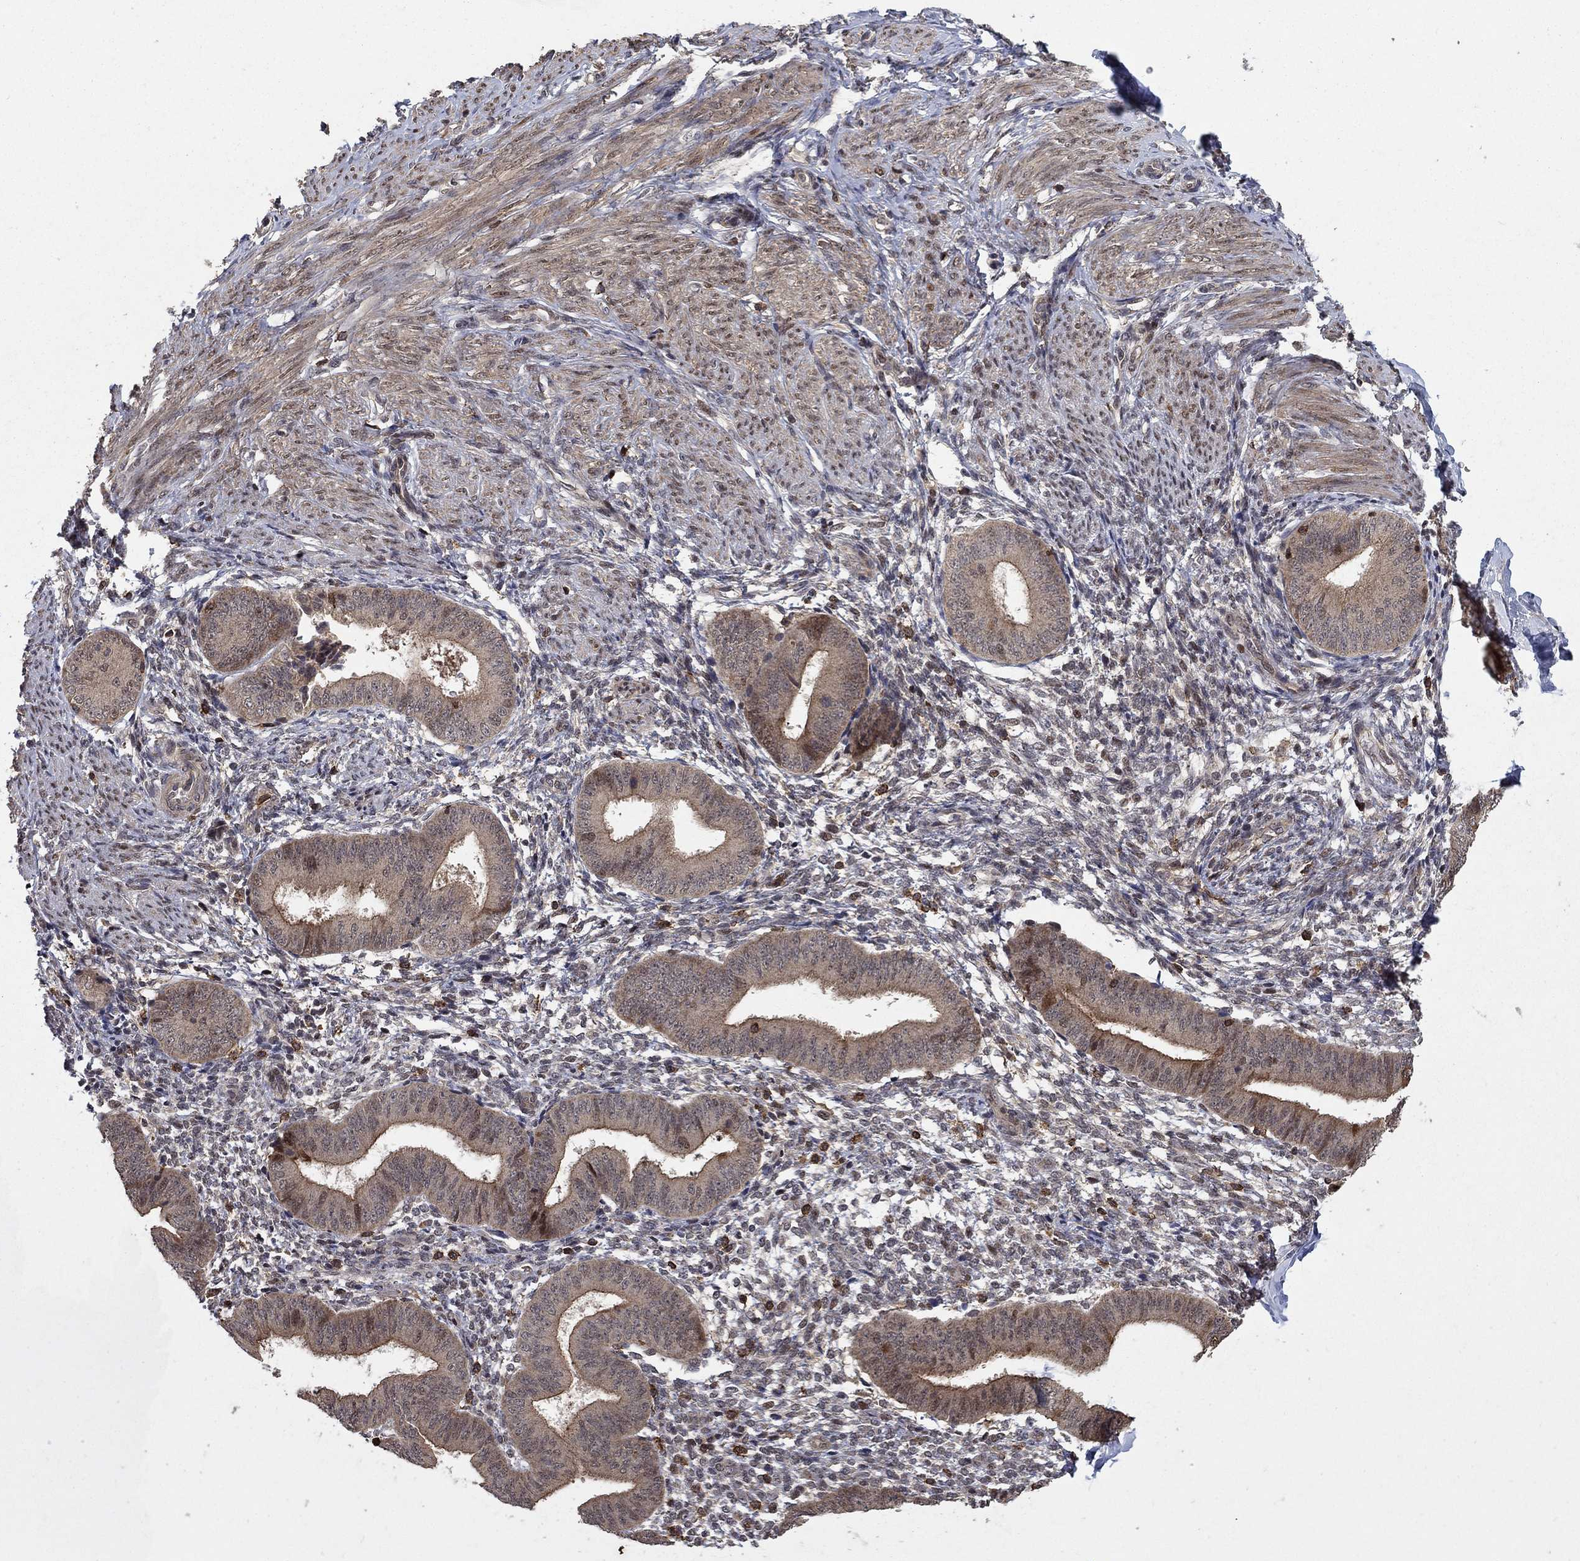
{"staining": {"intensity": "strong", "quantity": "<25%", "location": "nuclear"}, "tissue": "endometrium", "cell_type": "Cells in endometrial stroma", "image_type": "normal", "snomed": [{"axis": "morphology", "description": "Normal tissue, NOS"}, {"axis": "topography", "description": "Endometrium"}], "caption": "Endometrium stained for a protein (brown) exhibits strong nuclear positive expression in about <25% of cells in endometrial stroma.", "gene": "CCDC66", "patient": {"sex": "female", "age": 47}}